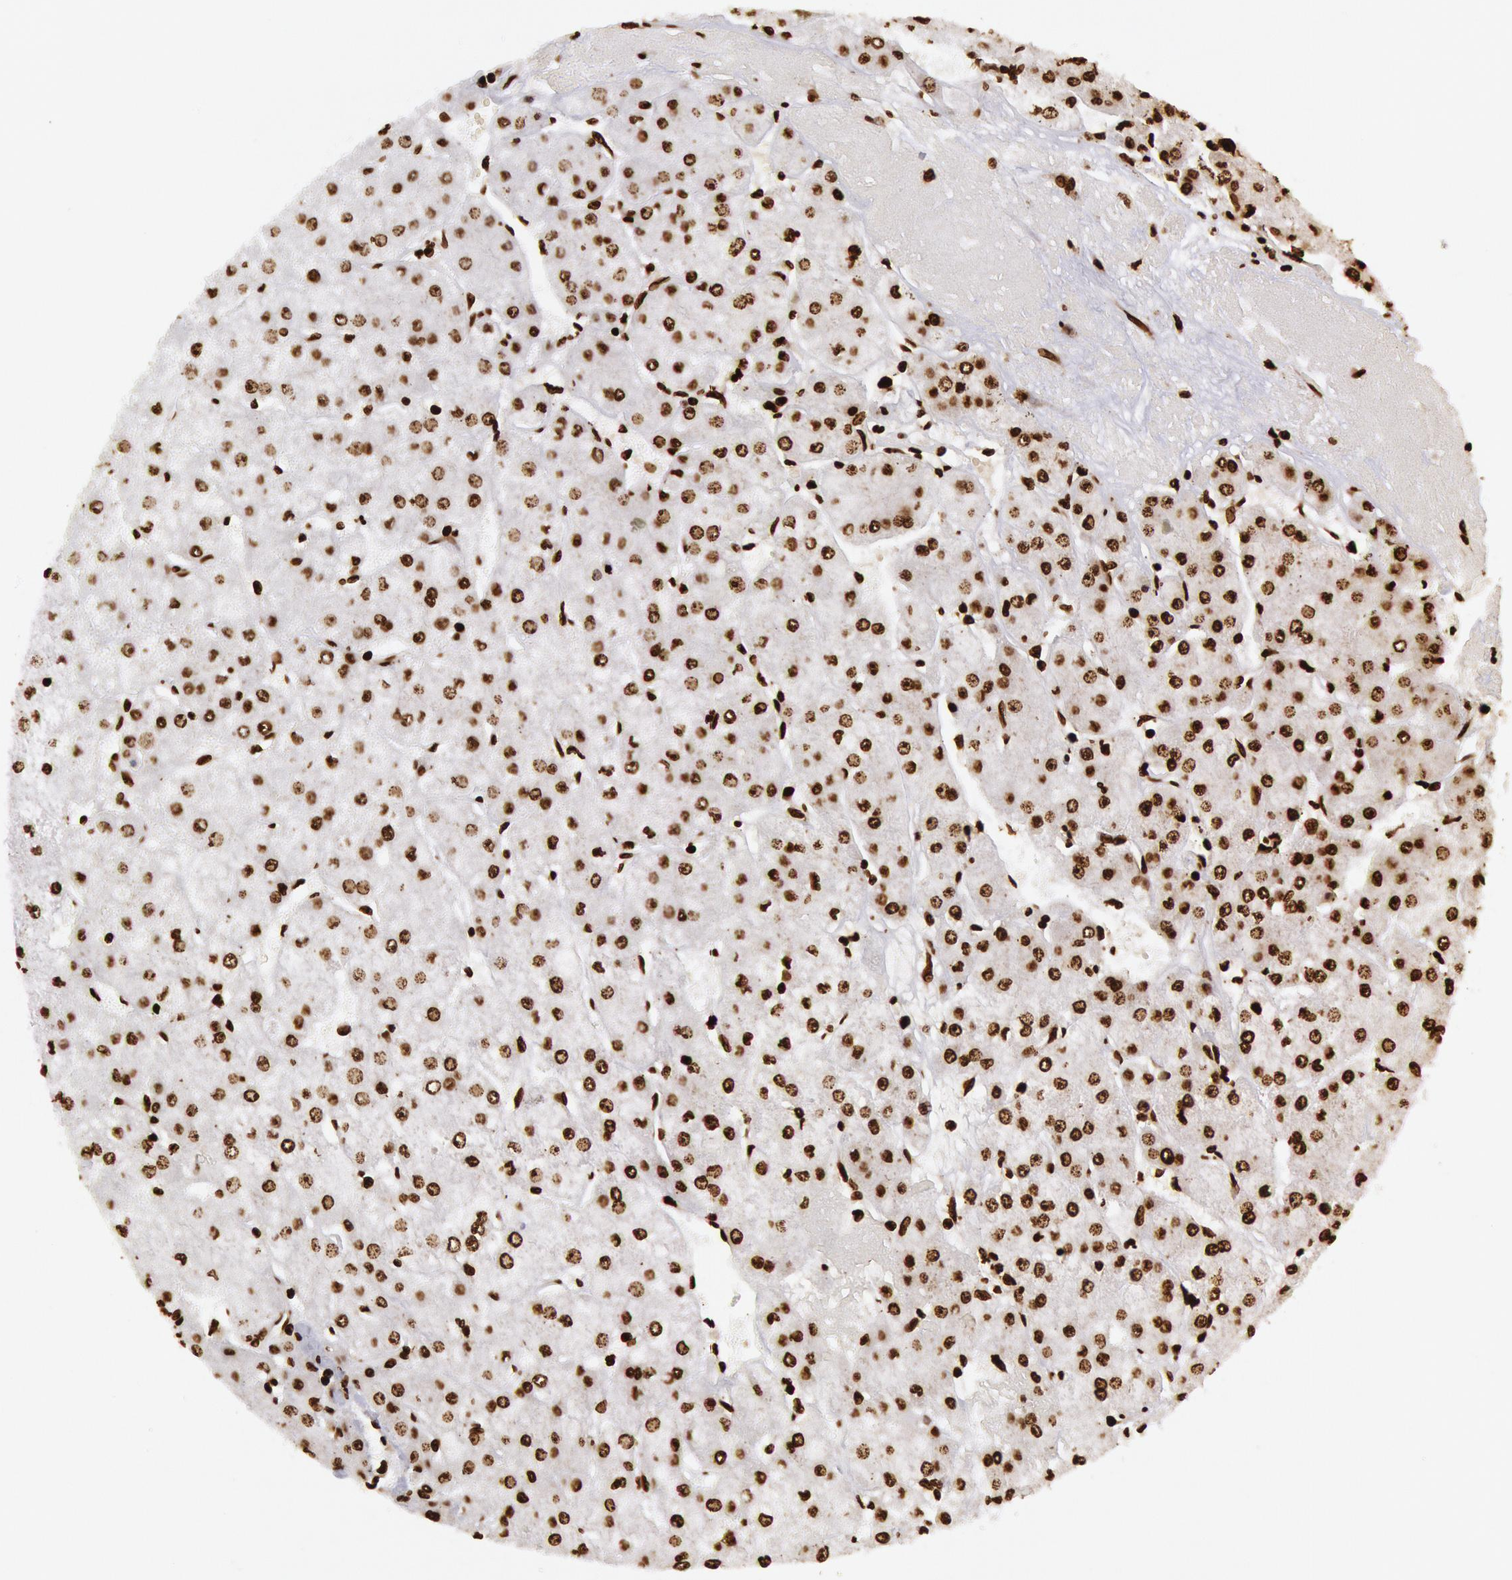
{"staining": {"intensity": "strong", "quantity": ">75%", "location": "nuclear"}, "tissue": "liver cancer", "cell_type": "Tumor cells", "image_type": "cancer", "snomed": [{"axis": "morphology", "description": "Carcinoma, Hepatocellular, NOS"}, {"axis": "topography", "description": "Liver"}], "caption": "Immunohistochemical staining of hepatocellular carcinoma (liver) demonstrates strong nuclear protein staining in about >75% of tumor cells.", "gene": "H3-4", "patient": {"sex": "female", "age": 52}}